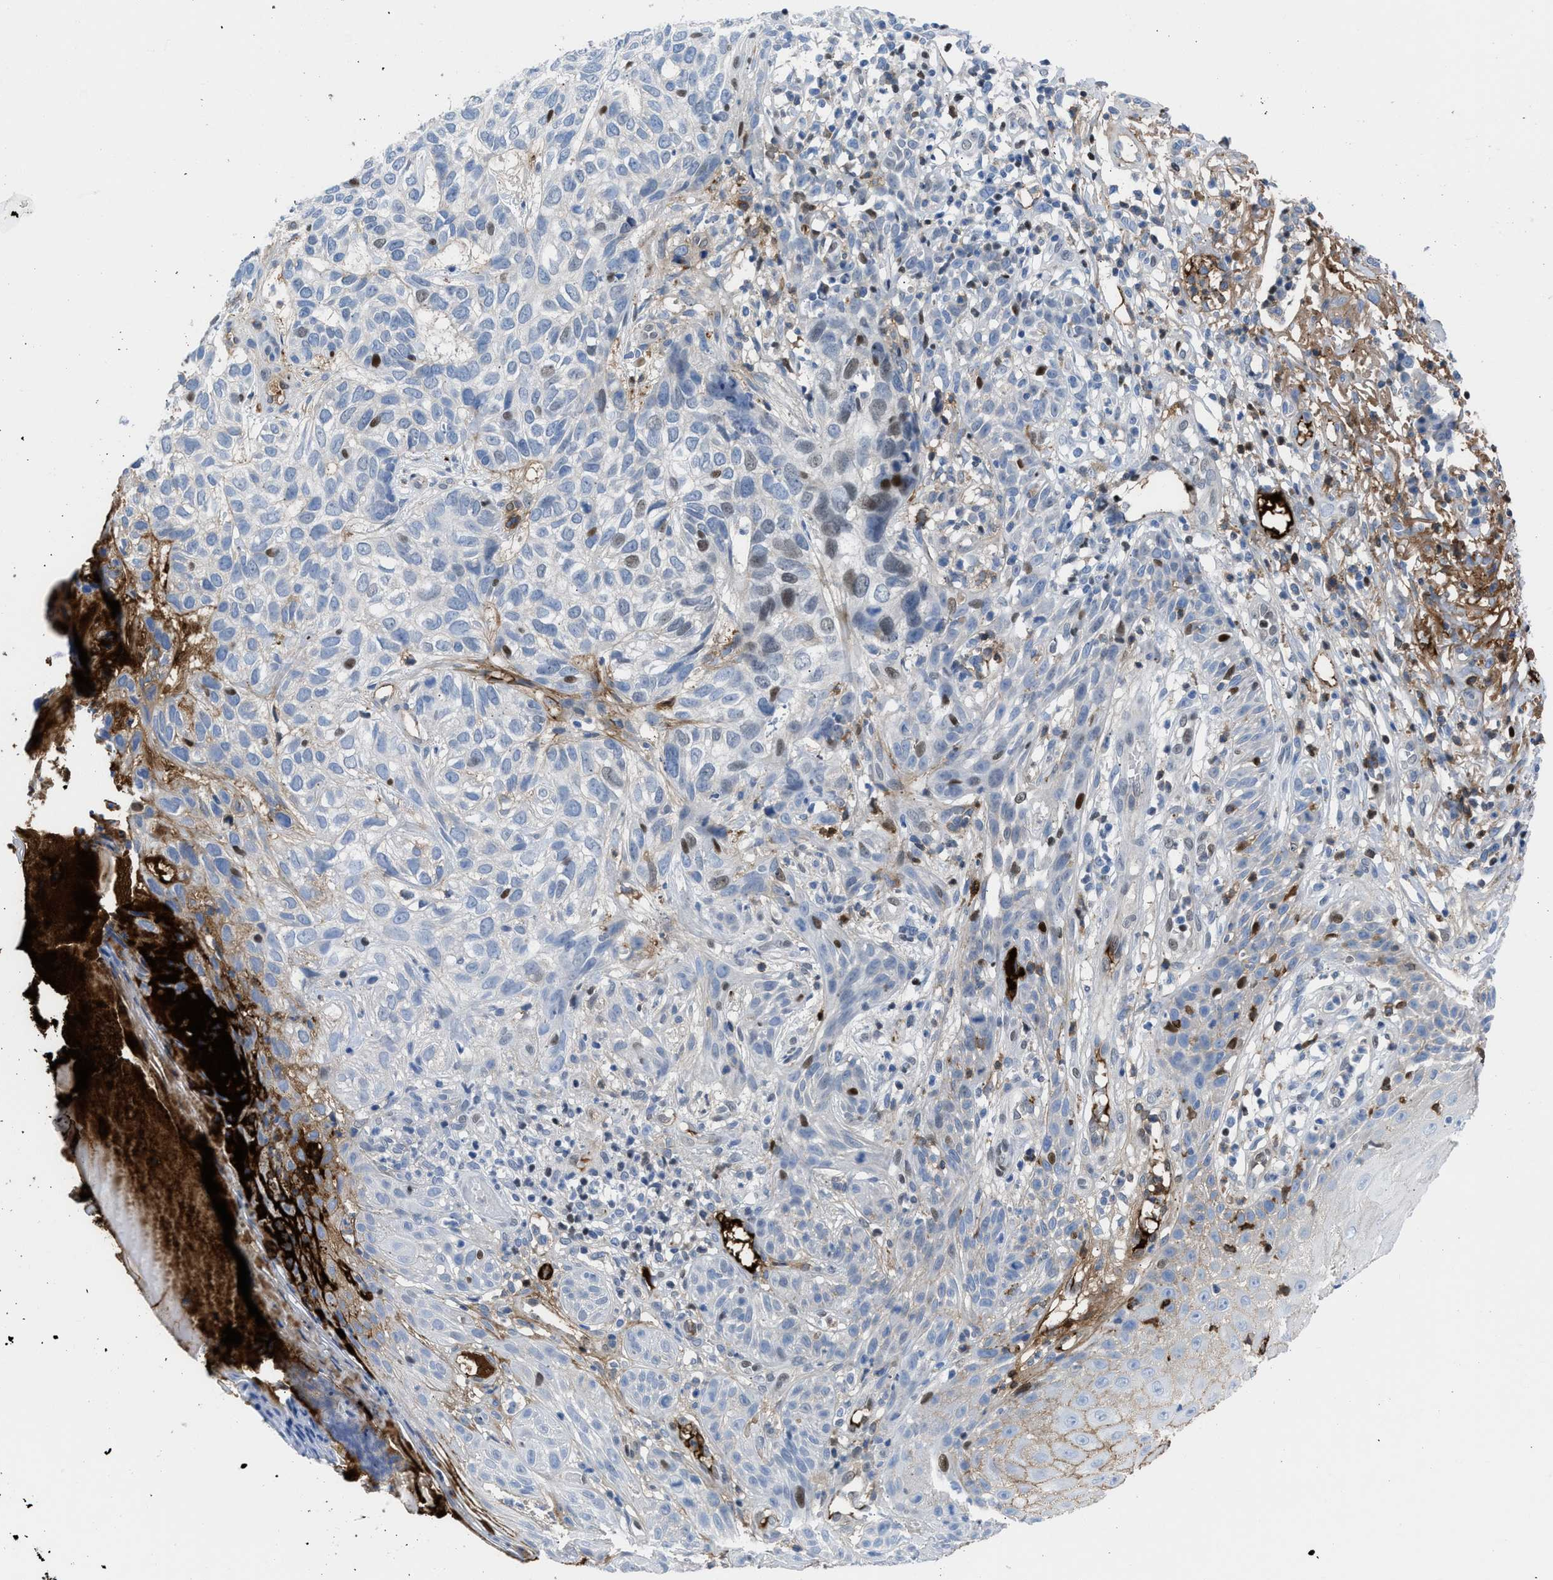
{"staining": {"intensity": "weak", "quantity": "<25%", "location": "nuclear"}, "tissue": "skin cancer", "cell_type": "Tumor cells", "image_type": "cancer", "snomed": [{"axis": "morphology", "description": "Normal tissue, NOS"}, {"axis": "morphology", "description": "Basal cell carcinoma"}, {"axis": "topography", "description": "Skin"}], "caption": "Tumor cells show no significant expression in basal cell carcinoma (skin). (DAB (3,3'-diaminobenzidine) immunohistochemistry (IHC) with hematoxylin counter stain).", "gene": "LEF1", "patient": {"sex": "male", "age": 79}}